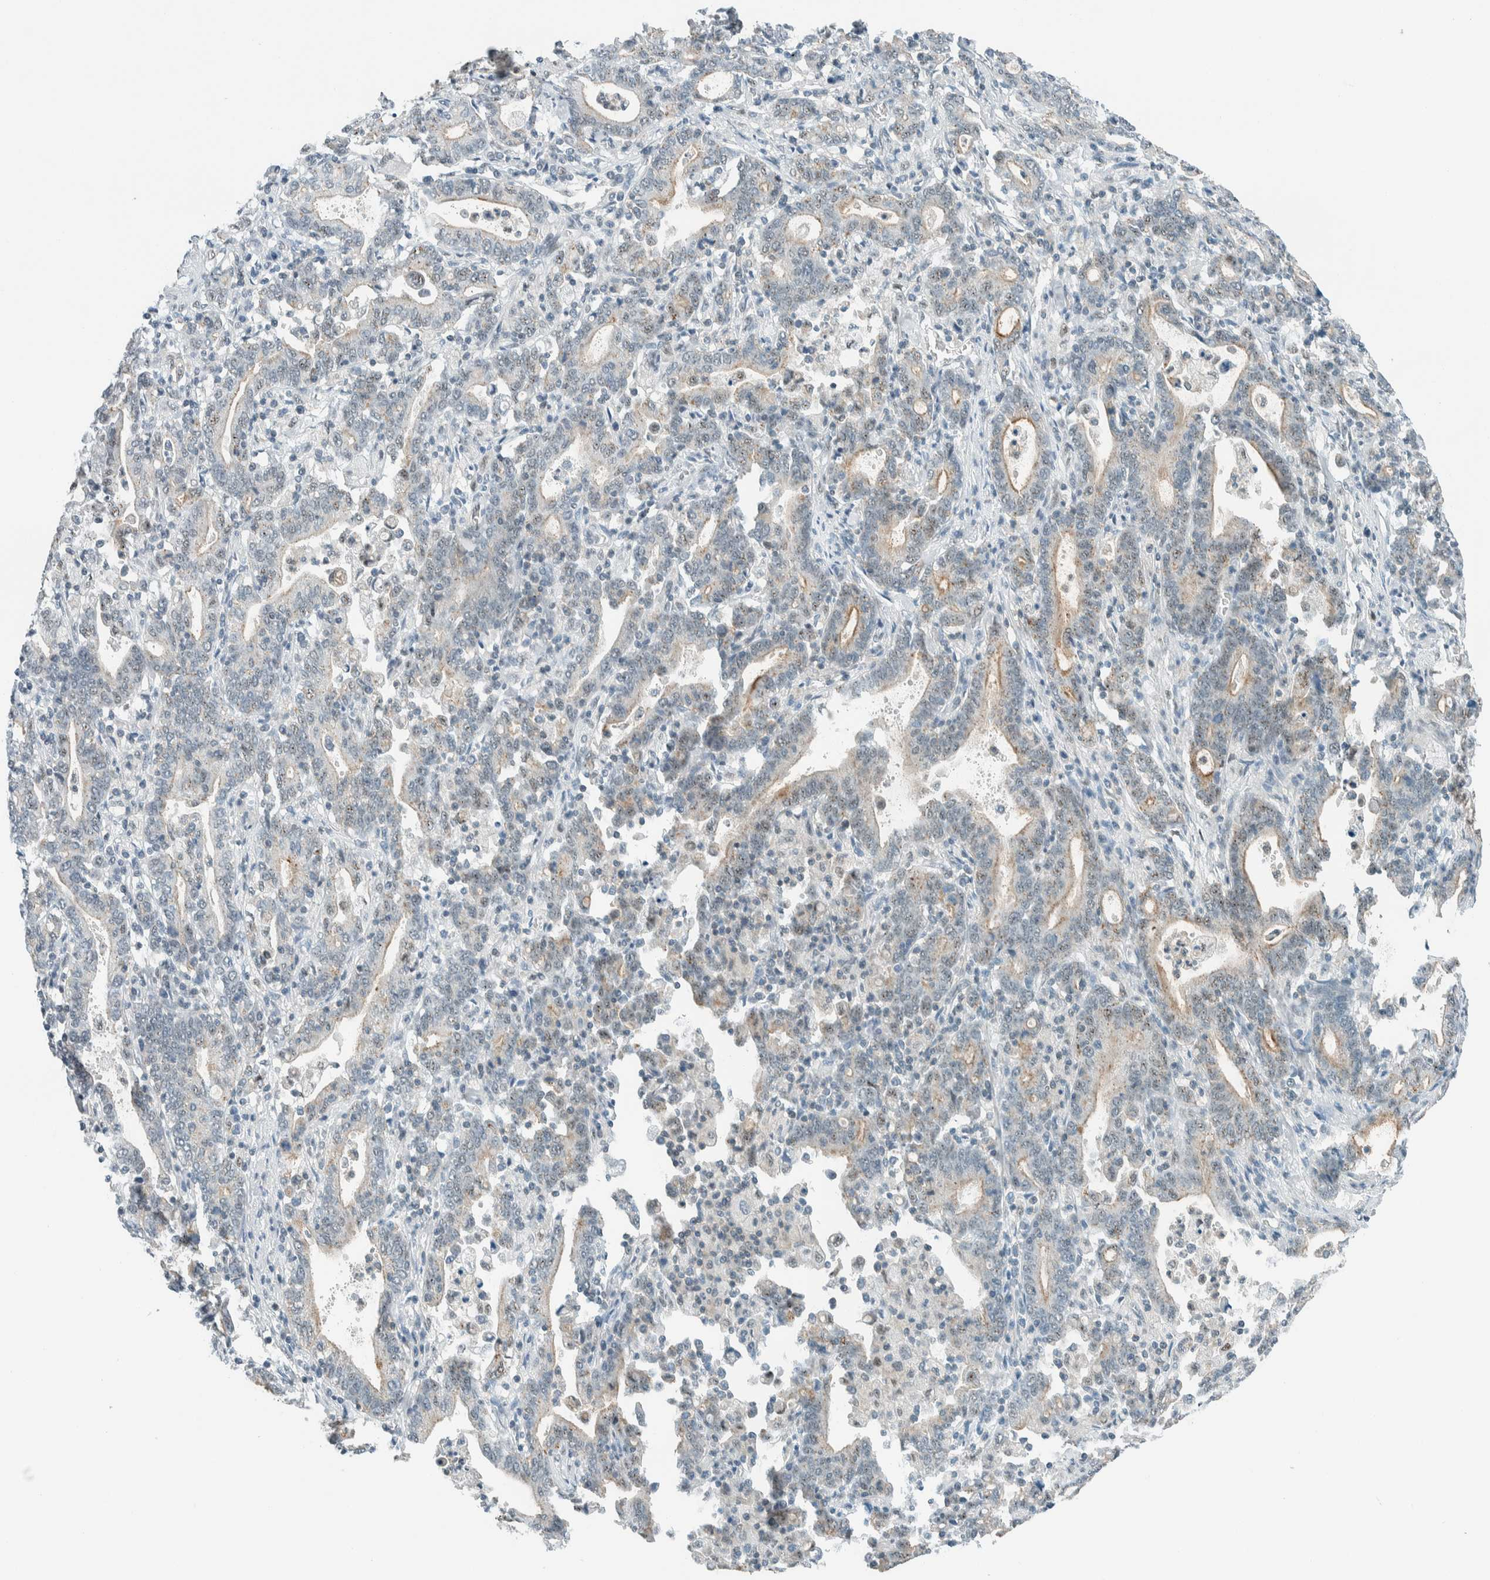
{"staining": {"intensity": "weak", "quantity": "25%-75%", "location": "cytoplasmic/membranous"}, "tissue": "stomach cancer", "cell_type": "Tumor cells", "image_type": "cancer", "snomed": [{"axis": "morphology", "description": "Adenocarcinoma, NOS"}, {"axis": "topography", "description": "Stomach, upper"}], "caption": "The image exhibits a brown stain indicating the presence of a protein in the cytoplasmic/membranous of tumor cells in stomach cancer. Immunohistochemistry (ihc) stains the protein of interest in brown and the nuclei are stained blue.", "gene": "CYSRT1", "patient": {"sex": "male", "age": 69}}